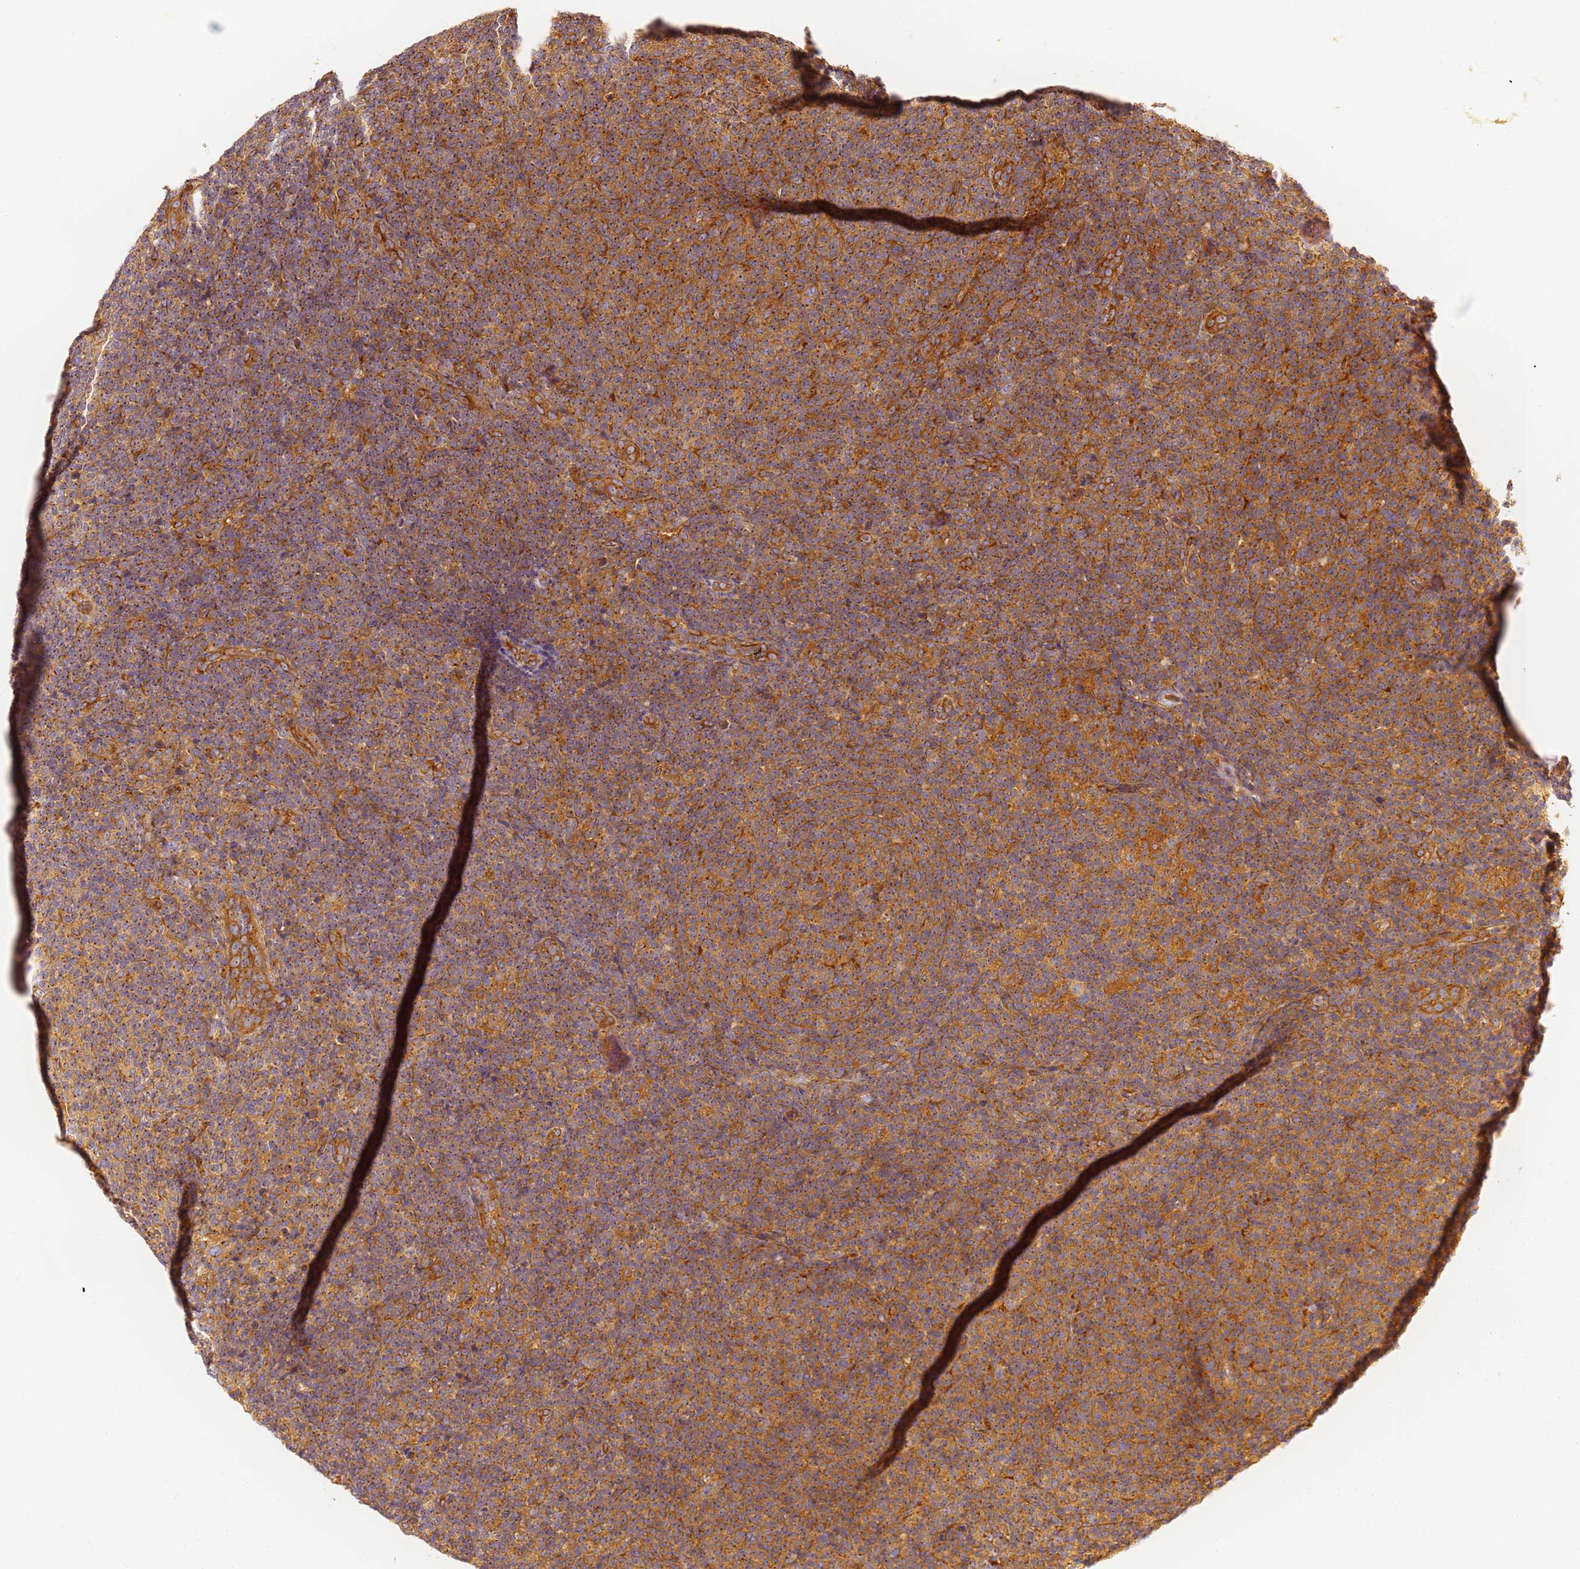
{"staining": {"intensity": "moderate", "quantity": ">75%", "location": "cytoplasmic/membranous"}, "tissue": "lymphoma", "cell_type": "Tumor cells", "image_type": "cancer", "snomed": [{"axis": "morphology", "description": "Malignant lymphoma, non-Hodgkin's type, Low grade"}, {"axis": "topography", "description": "Lymph node"}], "caption": "Human low-grade malignant lymphoma, non-Hodgkin's type stained with a protein marker demonstrates moderate staining in tumor cells.", "gene": "DYNC1I2", "patient": {"sex": "male", "age": 66}}